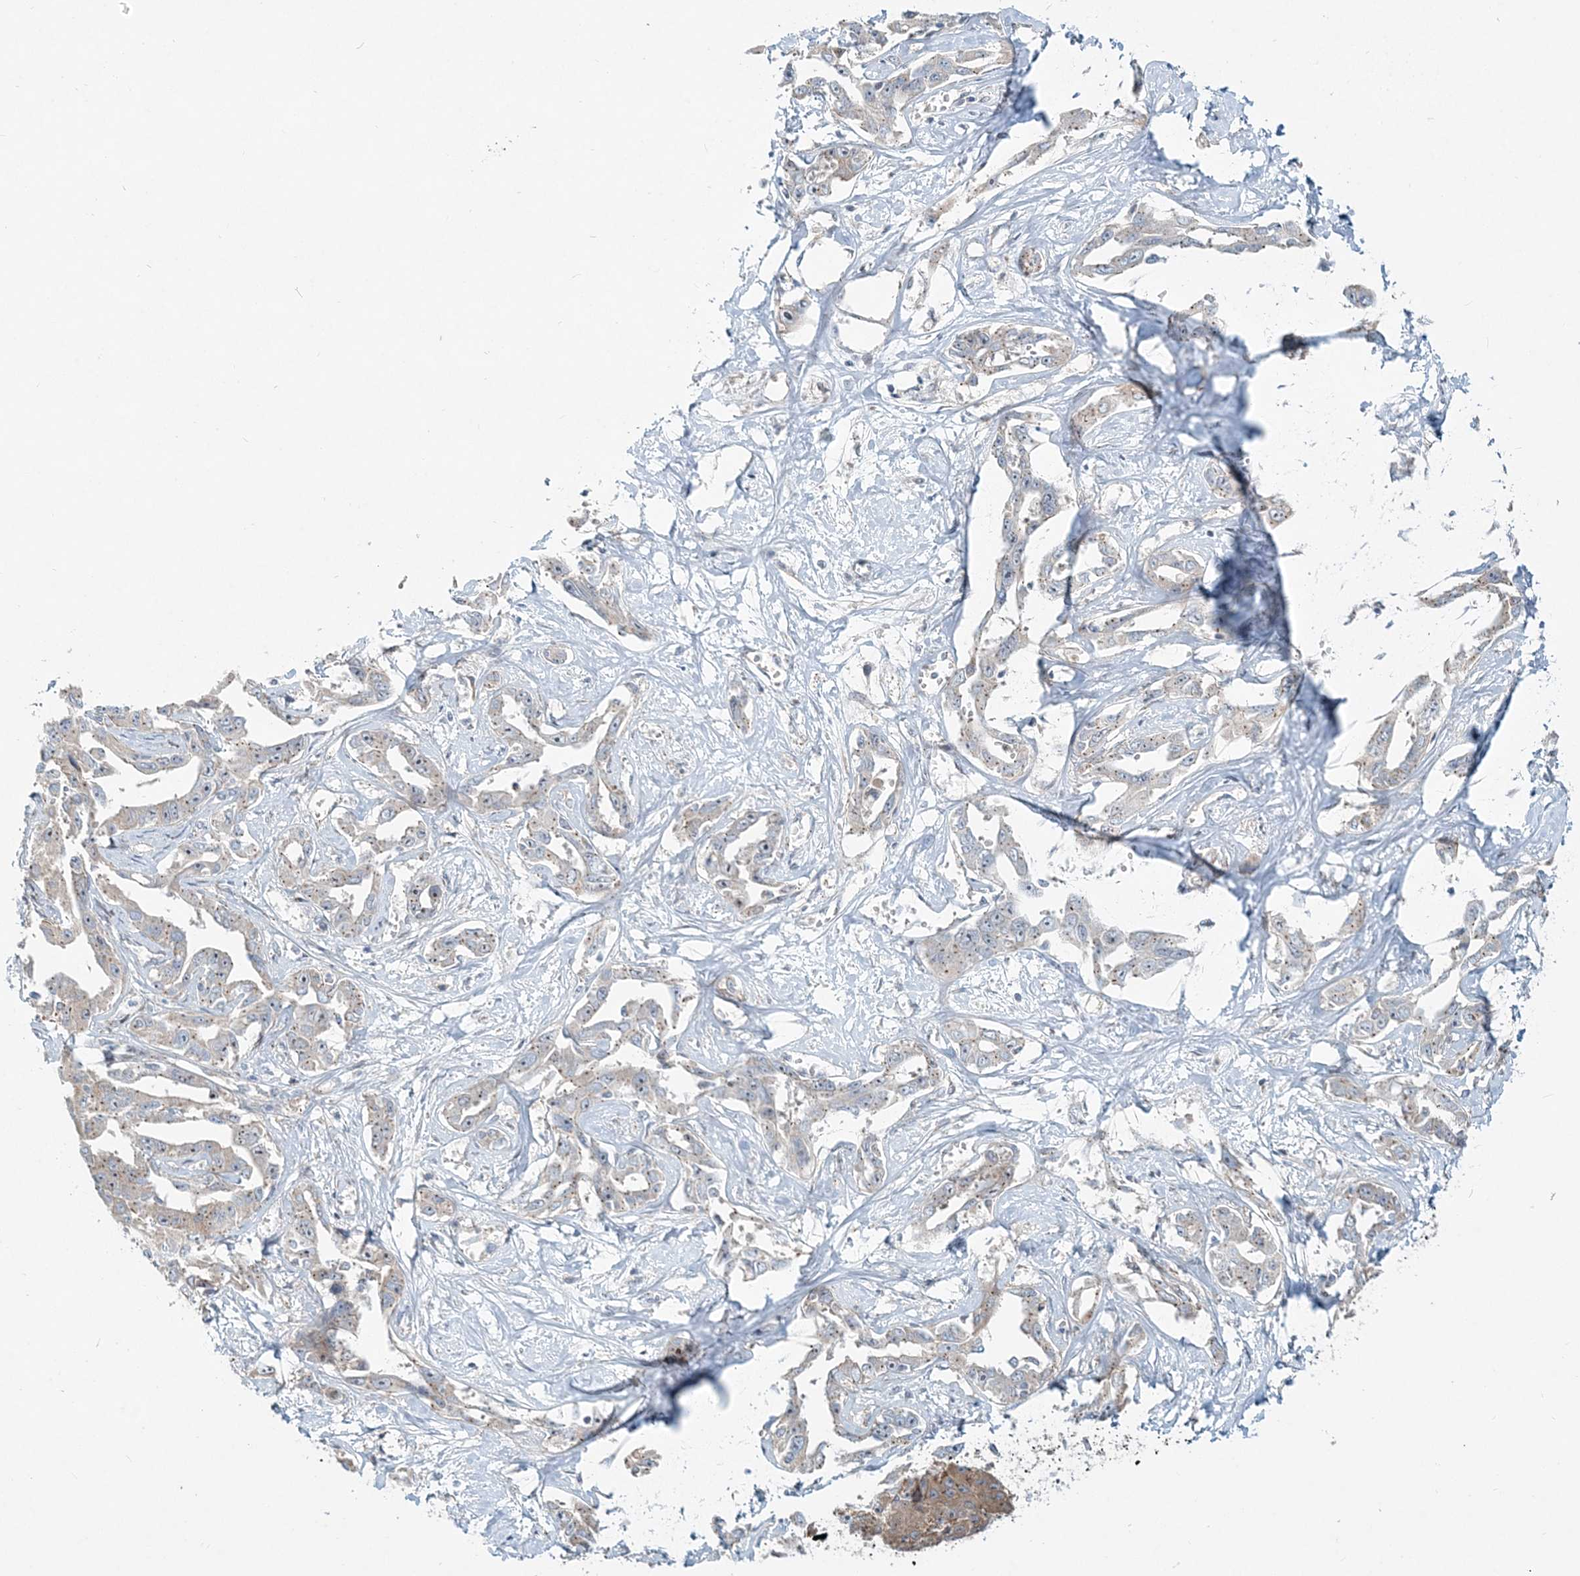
{"staining": {"intensity": "negative", "quantity": "none", "location": "none"}, "tissue": "liver cancer", "cell_type": "Tumor cells", "image_type": "cancer", "snomed": [{"axis": "morphology", "description": "Cholangiocarcinoma"}, {"axis": "topography", "description": "Liver"}], "caption": "Immunohistochemistry (IHC) histopathology image of neoplastic tissue: human liver cancer (cholangiocarcinoma) stained with DAB reveals no significant protein positivity in tumor cells.", "gene": "CXXC5", "patient": {"sex": "male", "age": 59}}